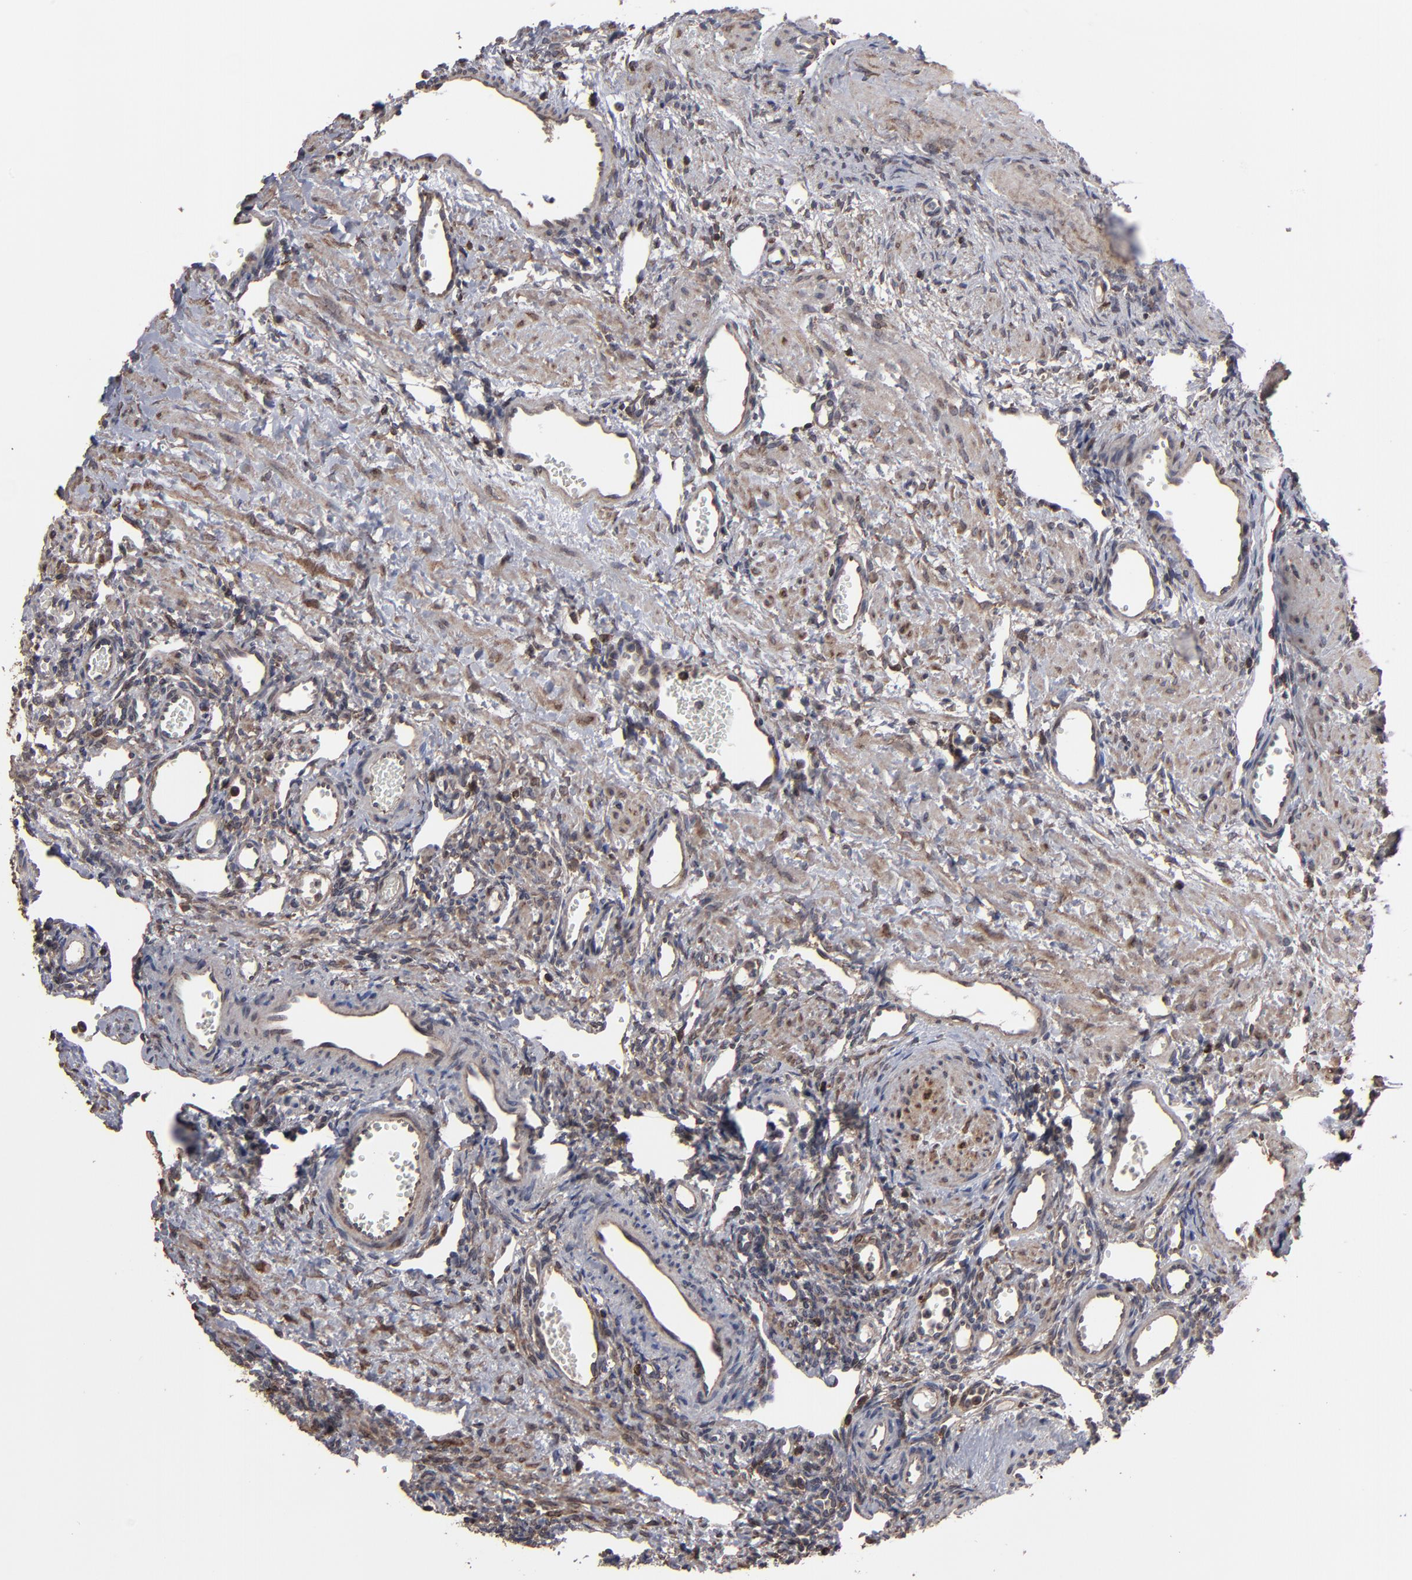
{"staining": {"intensity": "negative", "quantity": "none", "location": "none"}, "tissue": "ovary", "cell_type": "Follicle cells", "image_type": "normal", "snomed": [{"axis": "morphology", "description": "Normal tissue, NOS"}, {"axis": "topography", "description": "Ovary"}], "caption": "Immunohistochemistry of unremarkable ovary reveals no positivity in follicle cells.", "gene": "KIAA2026", "patient": {"sex": "female", "age": 33}}